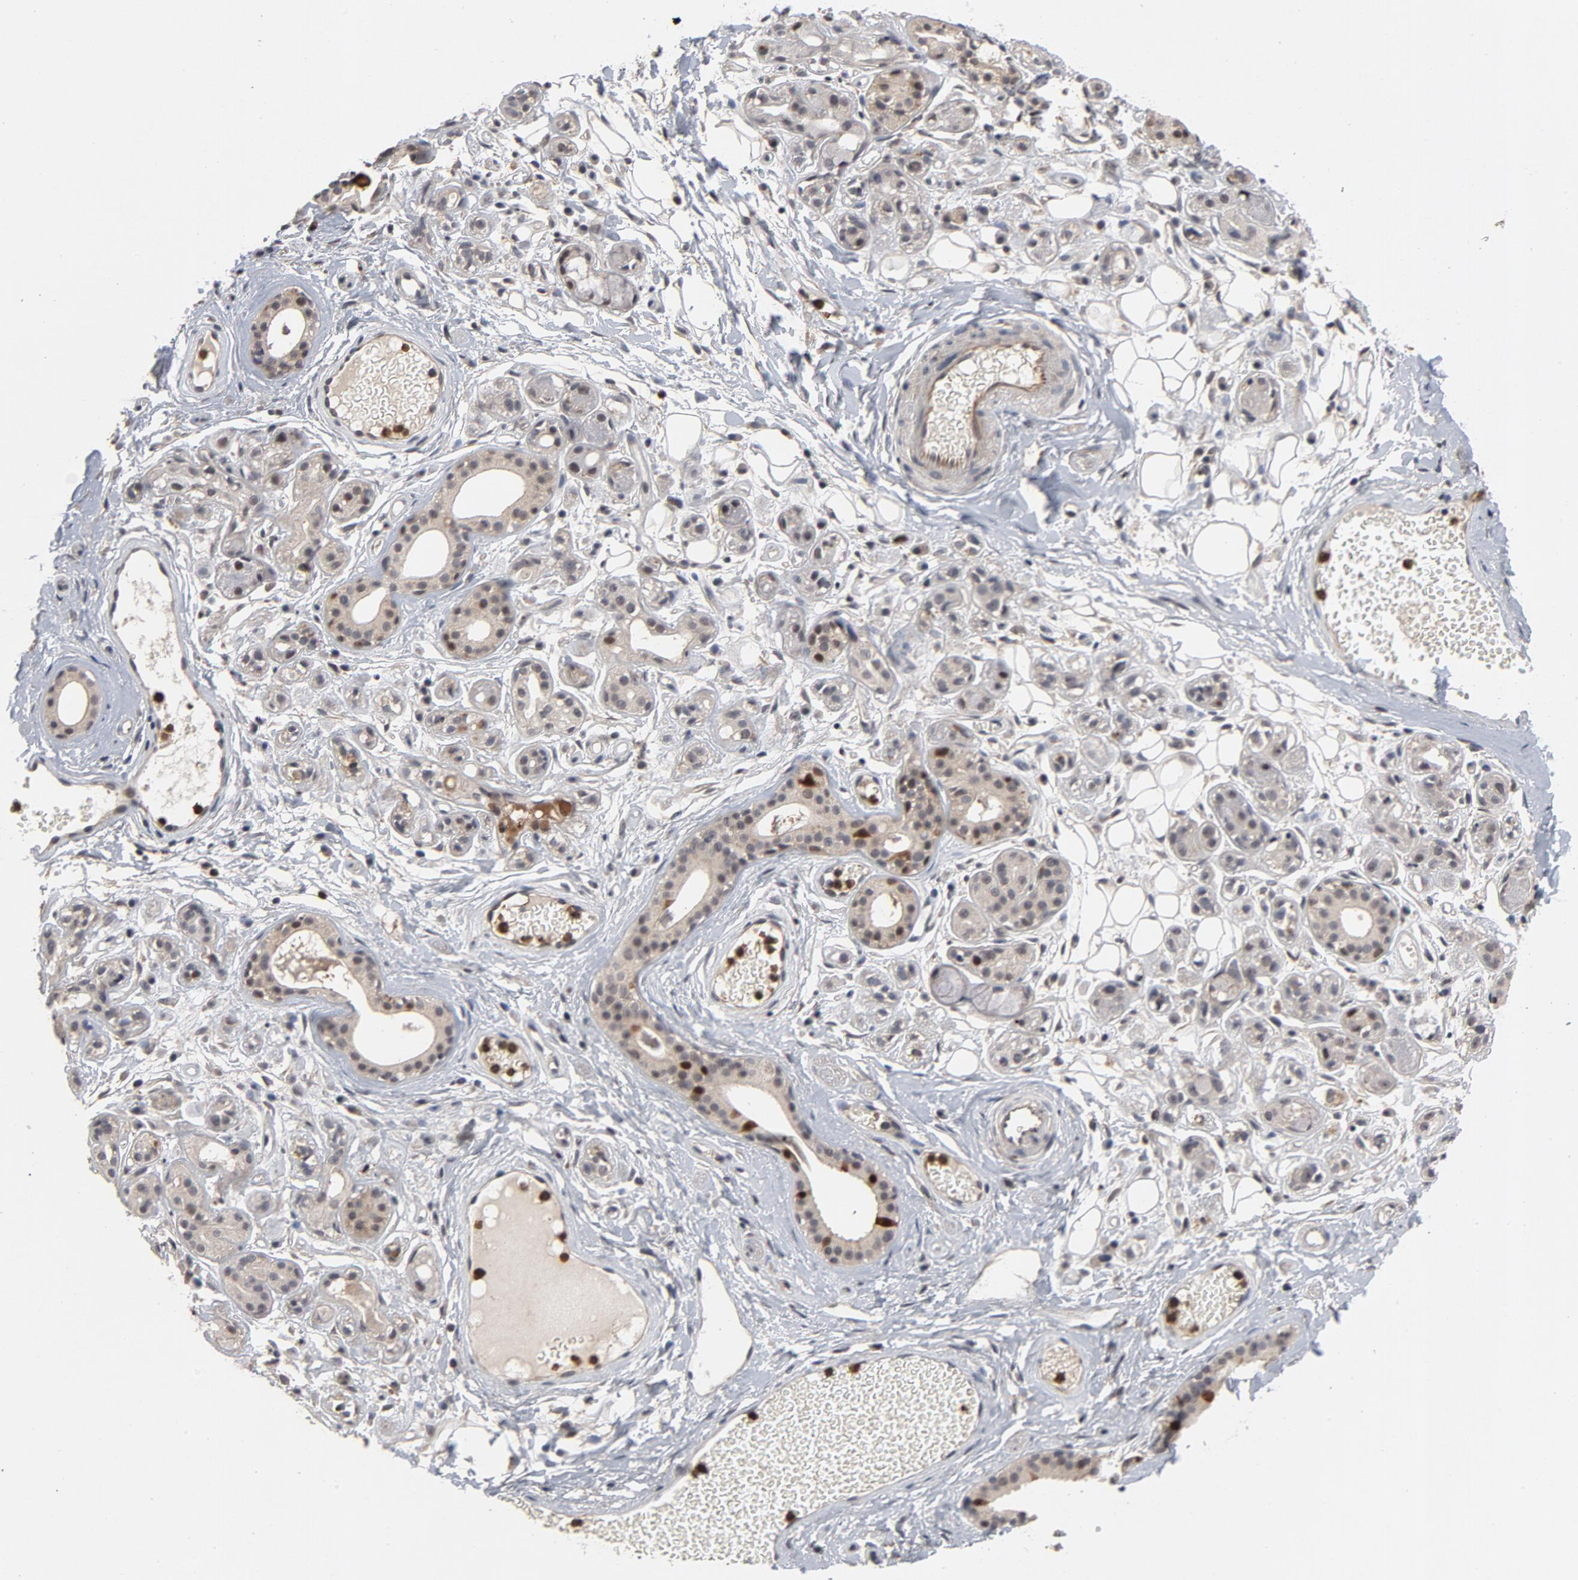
{"staining": {"intensity": "moderate", "quantity": "<25%", "location": "cytoplasmic/membranous,nuclear"}, "tissue": "salivary gland", "cell_type": "Glandular cells", "image_type": "normal", "snomed": [{"axis": "morphology", "description": "Normal tissue, NOS"}, {"axis": "topography", "description": "Salivary gland"}], "caption": "Protein expression analysis of normal salivary gland shows moderate cytoplasmic/membranous,nuclear staining in approximately <25% of glandular cells.", "gene": "RTL5", "patient": {"sex": "male", "age": 54}}